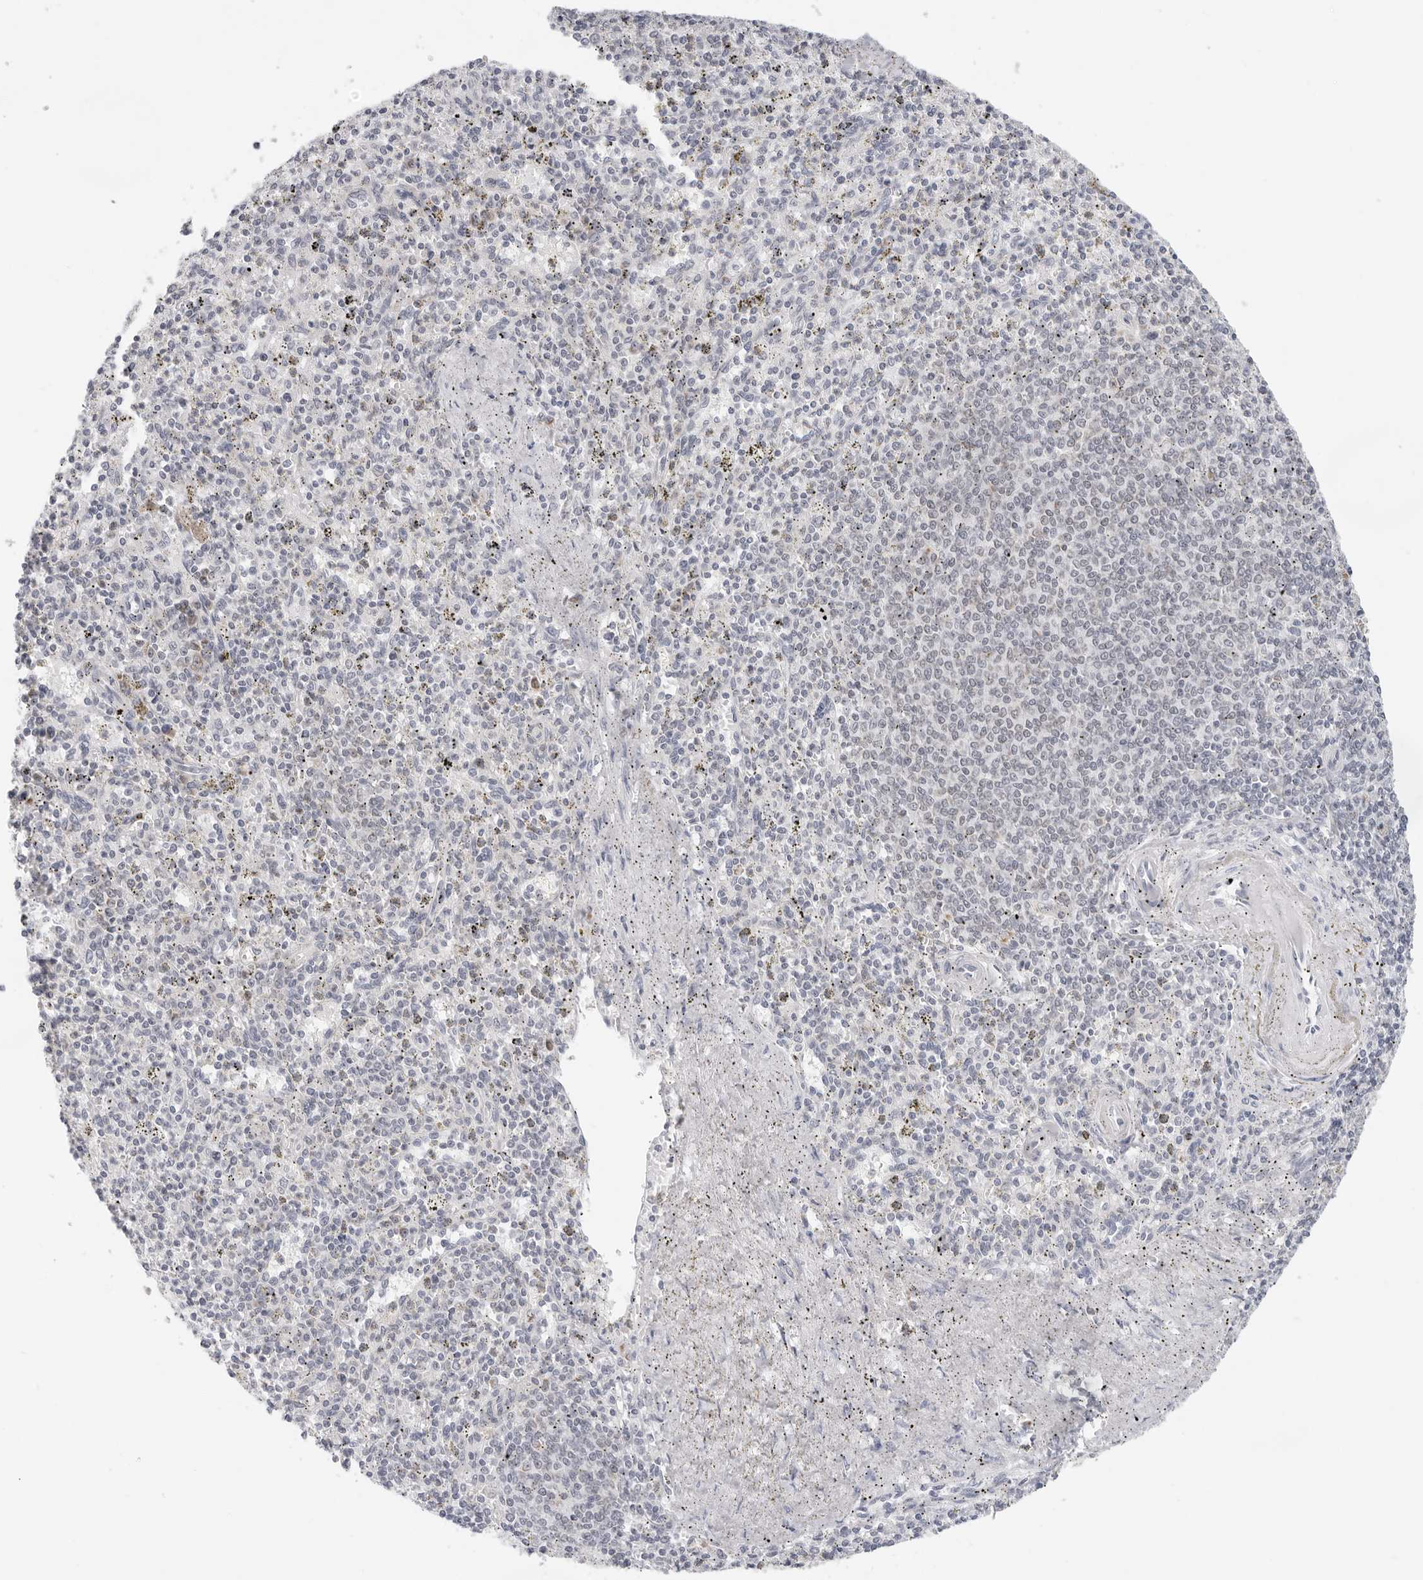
{"staining": {"intensity": "negative", "quantity": "none", "location": "none"}, "tissue": "spleen", "cell_type": "Cells in red pulp", "image_type": "normal", "snomed": [{"axis": "morphology", "description": "Normal tissue, NOS"}, {"axis": "topography", "description": "Spleen"}], "caption": "This is an IHC micrograph of benign spleen. There is no positivity in cells in red pulp.", "gene": "CIART", "patient": {"sex": "male", "age": 72}}